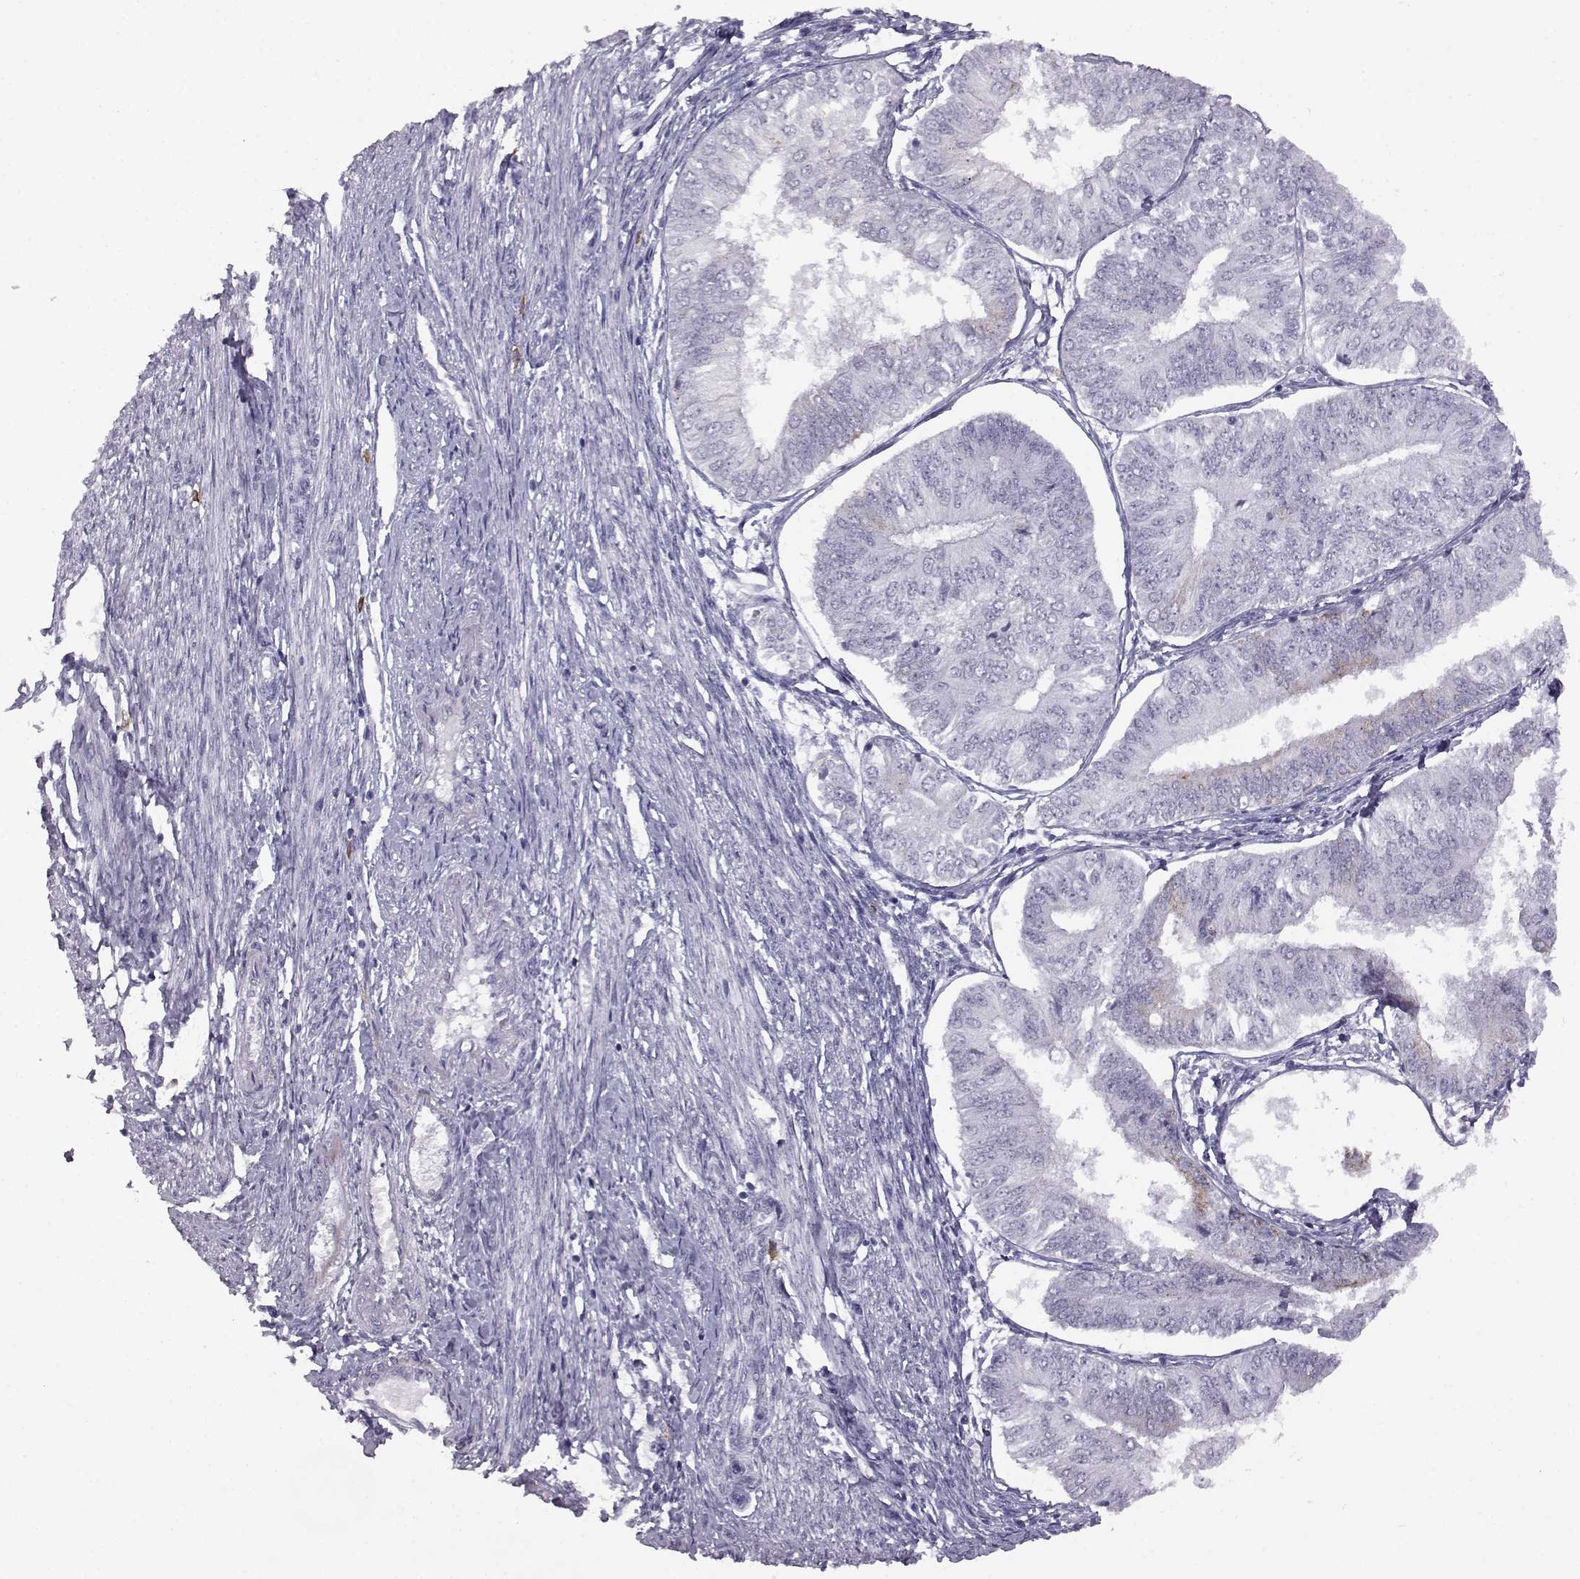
{"staining": {"intensity": "negative", "quantity": "none", "location": "none"}, "tissue": "endometrial cancer", "cell_type": "Tumor cells", "image_type": "cancer", "snomed": [{"axis": "morphology", "description": "Adenocarcinoma, NOS"}, {"axis": "topography", "description": "Endometrium"}], "caption": "An immunohistochemistry (IHC) image of endometrial cancer (adenocarcinoma) is shown. There is no staining in tumor cells of endometrial cancer (adenocarcinoma).", "gene": "VGF", "patient": {"sex": "female", "age": 58}}